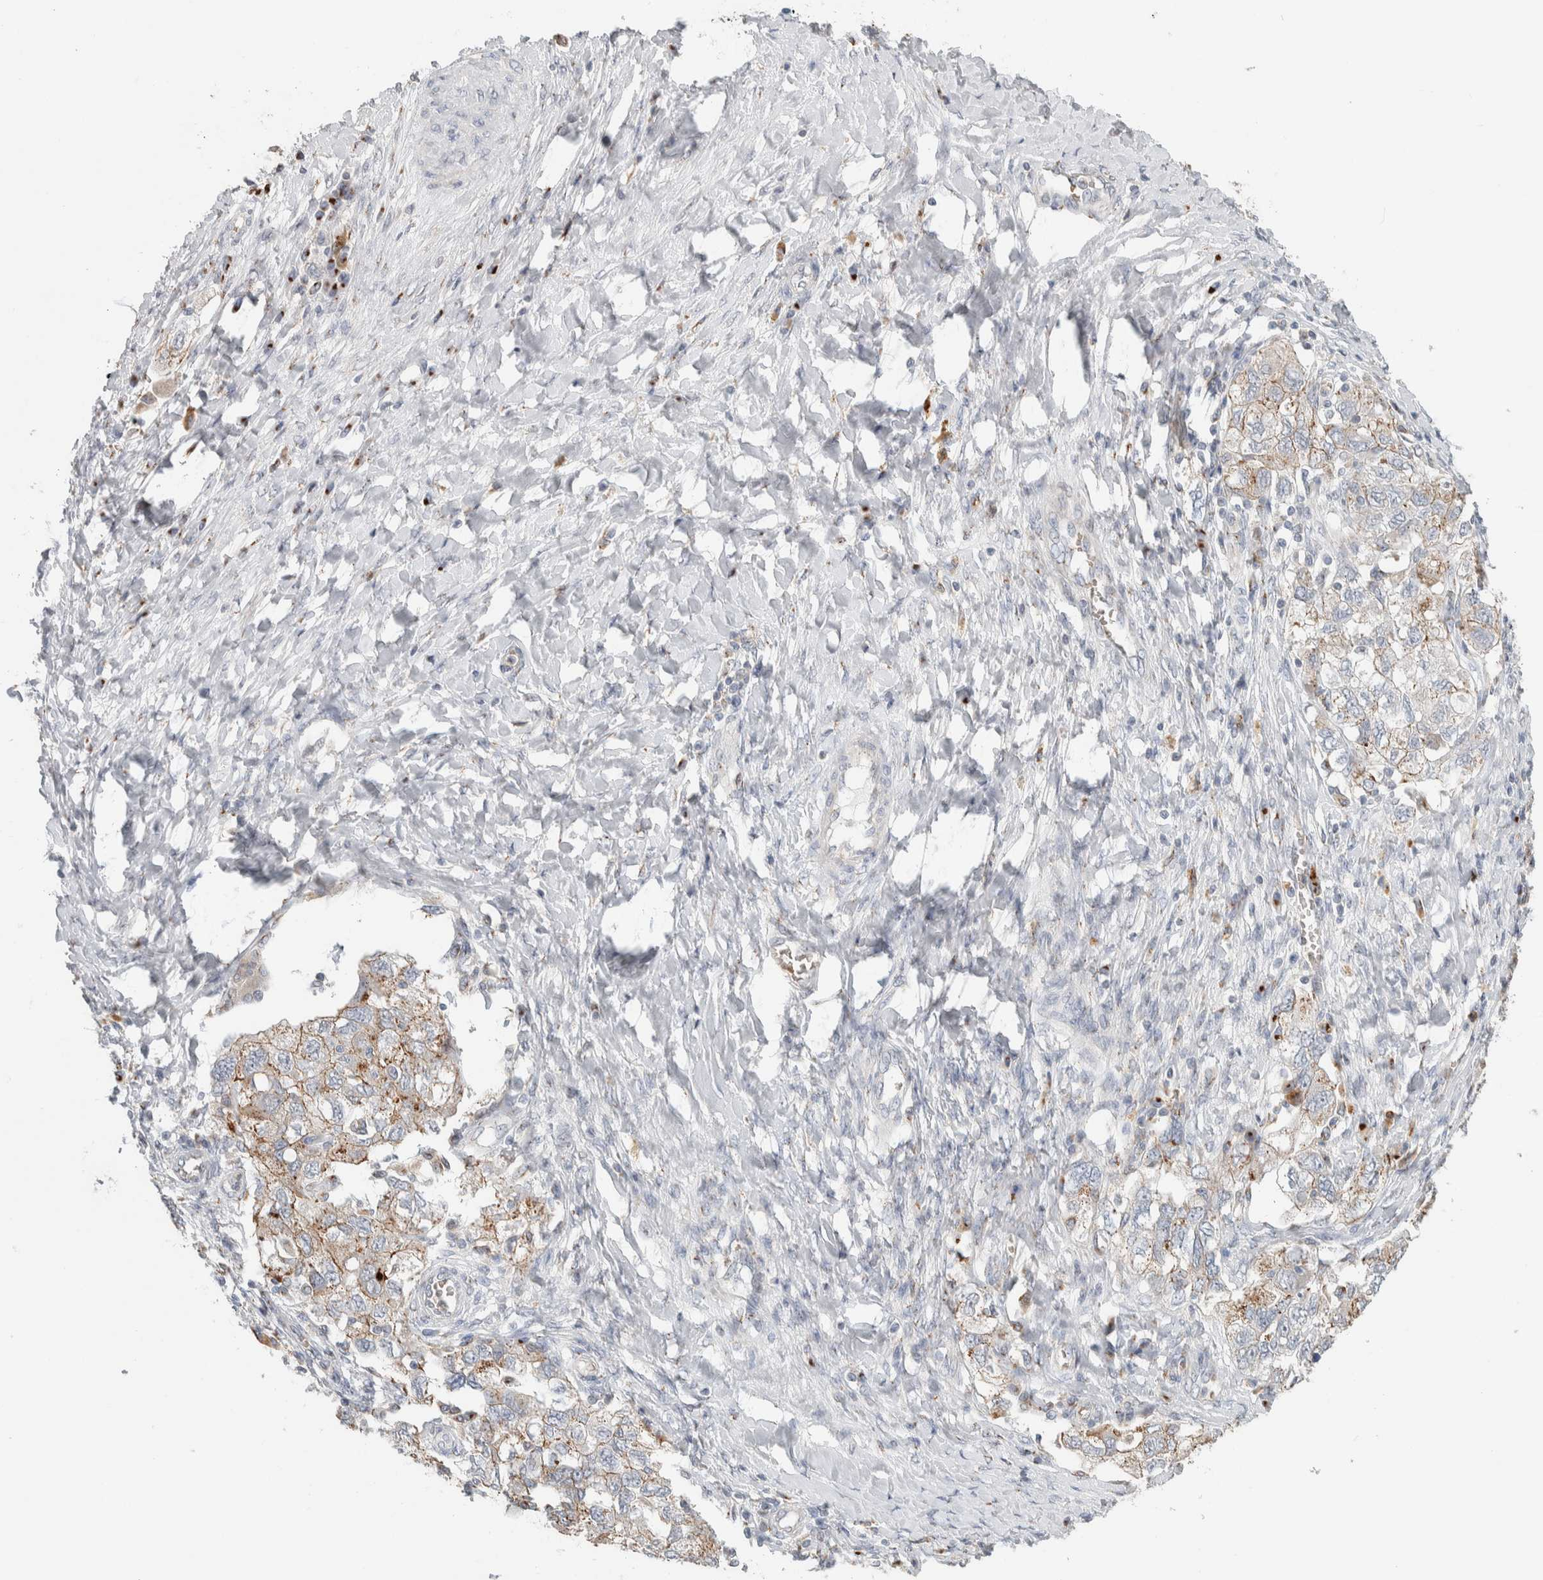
{"staining": {"intensity": "moderate", "quantity": "25%-75%", "location": "cytoplasmic/membranous"}, "tissue": "ovarian cancer", "cell_type": "Tumor cells", "image_type": "cancer", "snomed": [{"axis": "morphology", "description": "Carcinoma, NOS"}, {"axis": "morphology", "description": "Cystadenocarcinoma, serous, NOS"}, {"axis": "topography", "description": "Ovary"}], "caption": "Protein analysis of ovarian serous cystadenocarcinoma tissue demonstrates moderate cytoplasmic/membranous positivity in approximately 25%-75% of tumor cells.", "gene": "SLC38A10", "patient": {"sex": "female", "age": 69}}